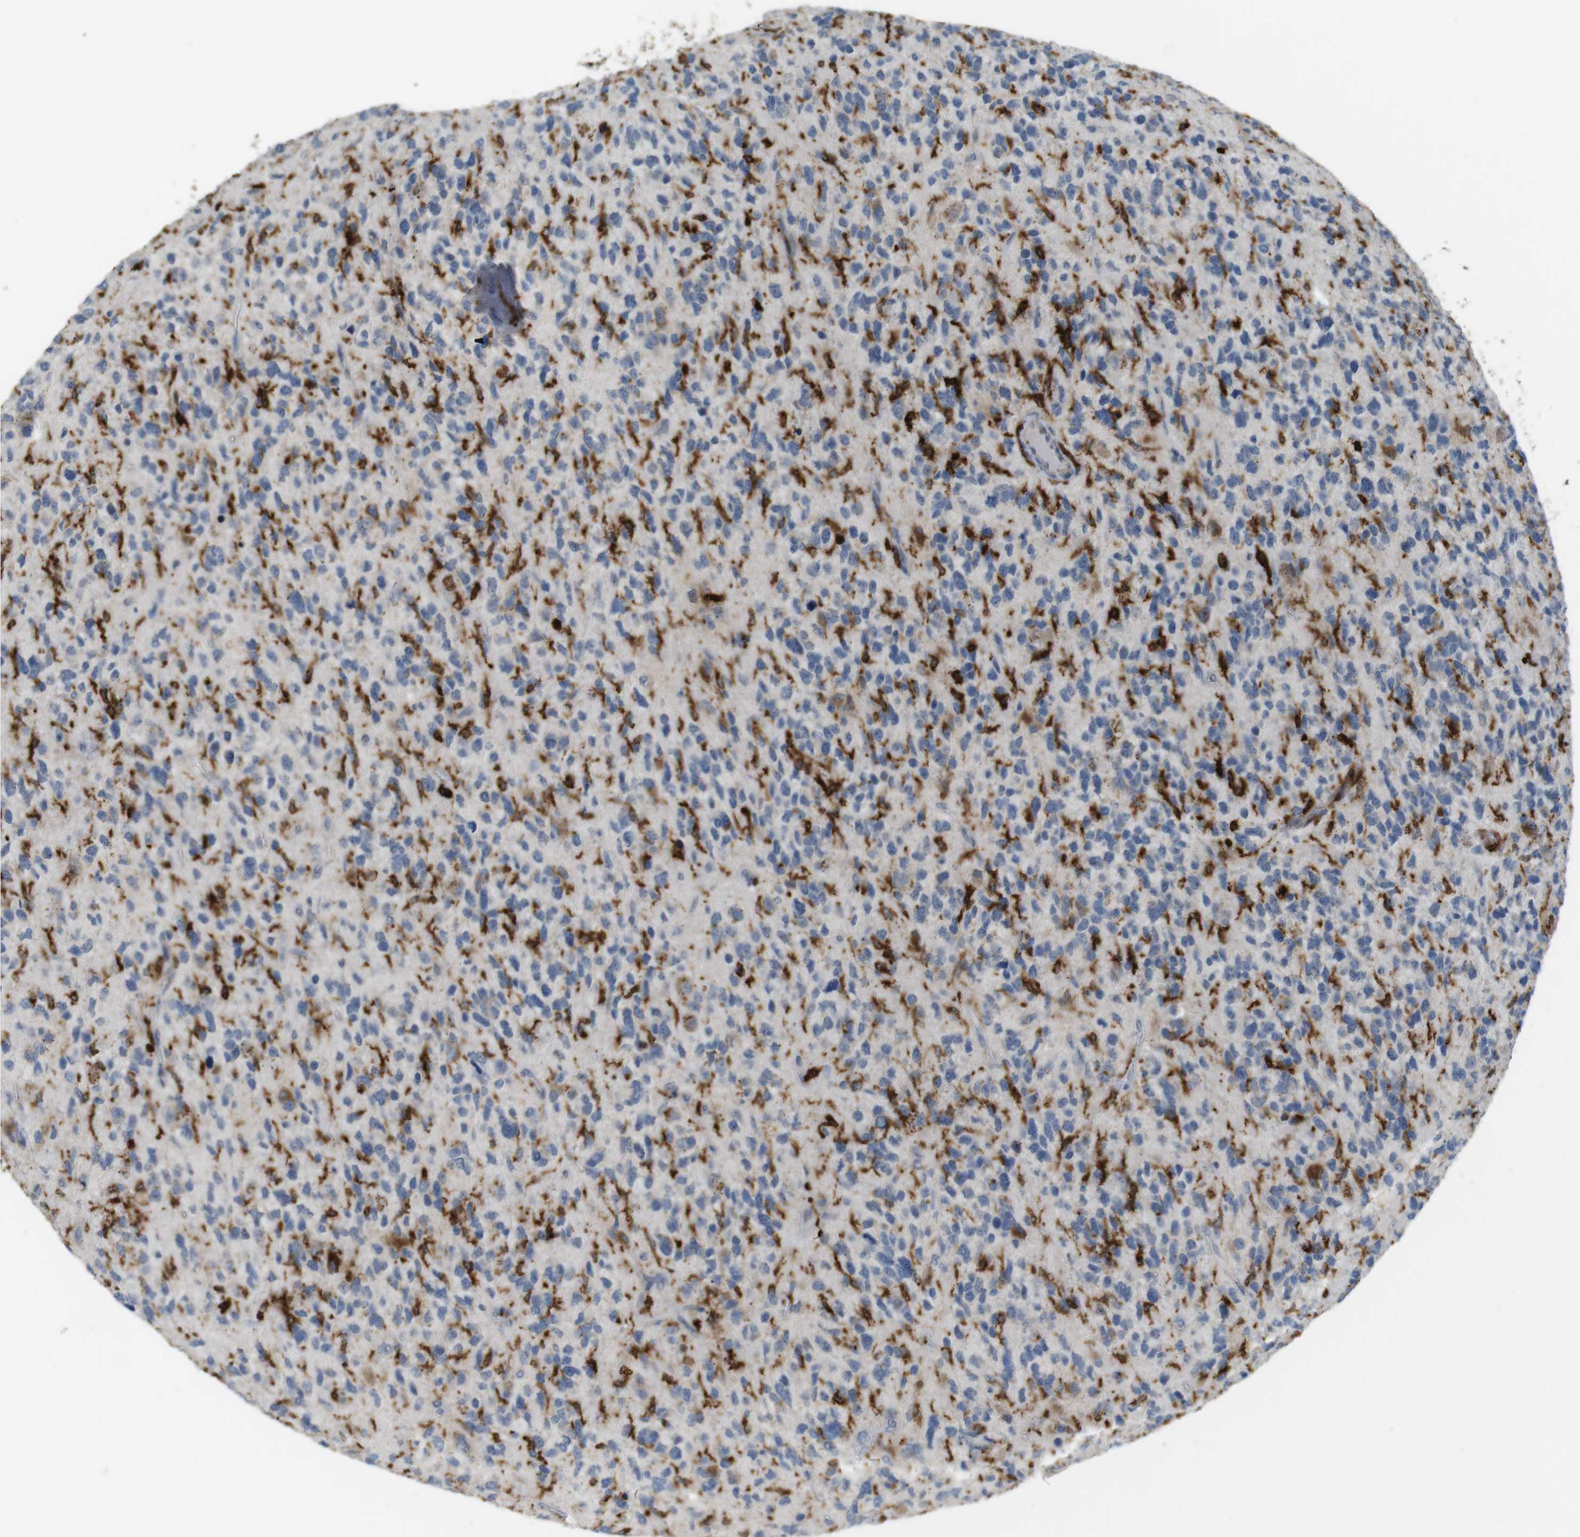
{"staining": {"intensity": "strong", "quantity": "25%-75%", "location": "cytoplasmic/membranous"}, "tissue": "glioma", "cell_type": "Tumor cells", "image_type": "cancer", "snomed": [{"axis": "morphology", "description": "Glioma, malignant, High grade"}, {"axis": "topography", "description": "Brain"}], "caption": "The photomicrograph displays a brown stain indicating the presence of a protein in the cytoplasmic/membranous of tumor cells in malignant high-grade glioma. (IHC, brightfield microscopy, high magnification).", "gene": "HLA-DRA", "patient": {"sex": "female", "age": 58}}